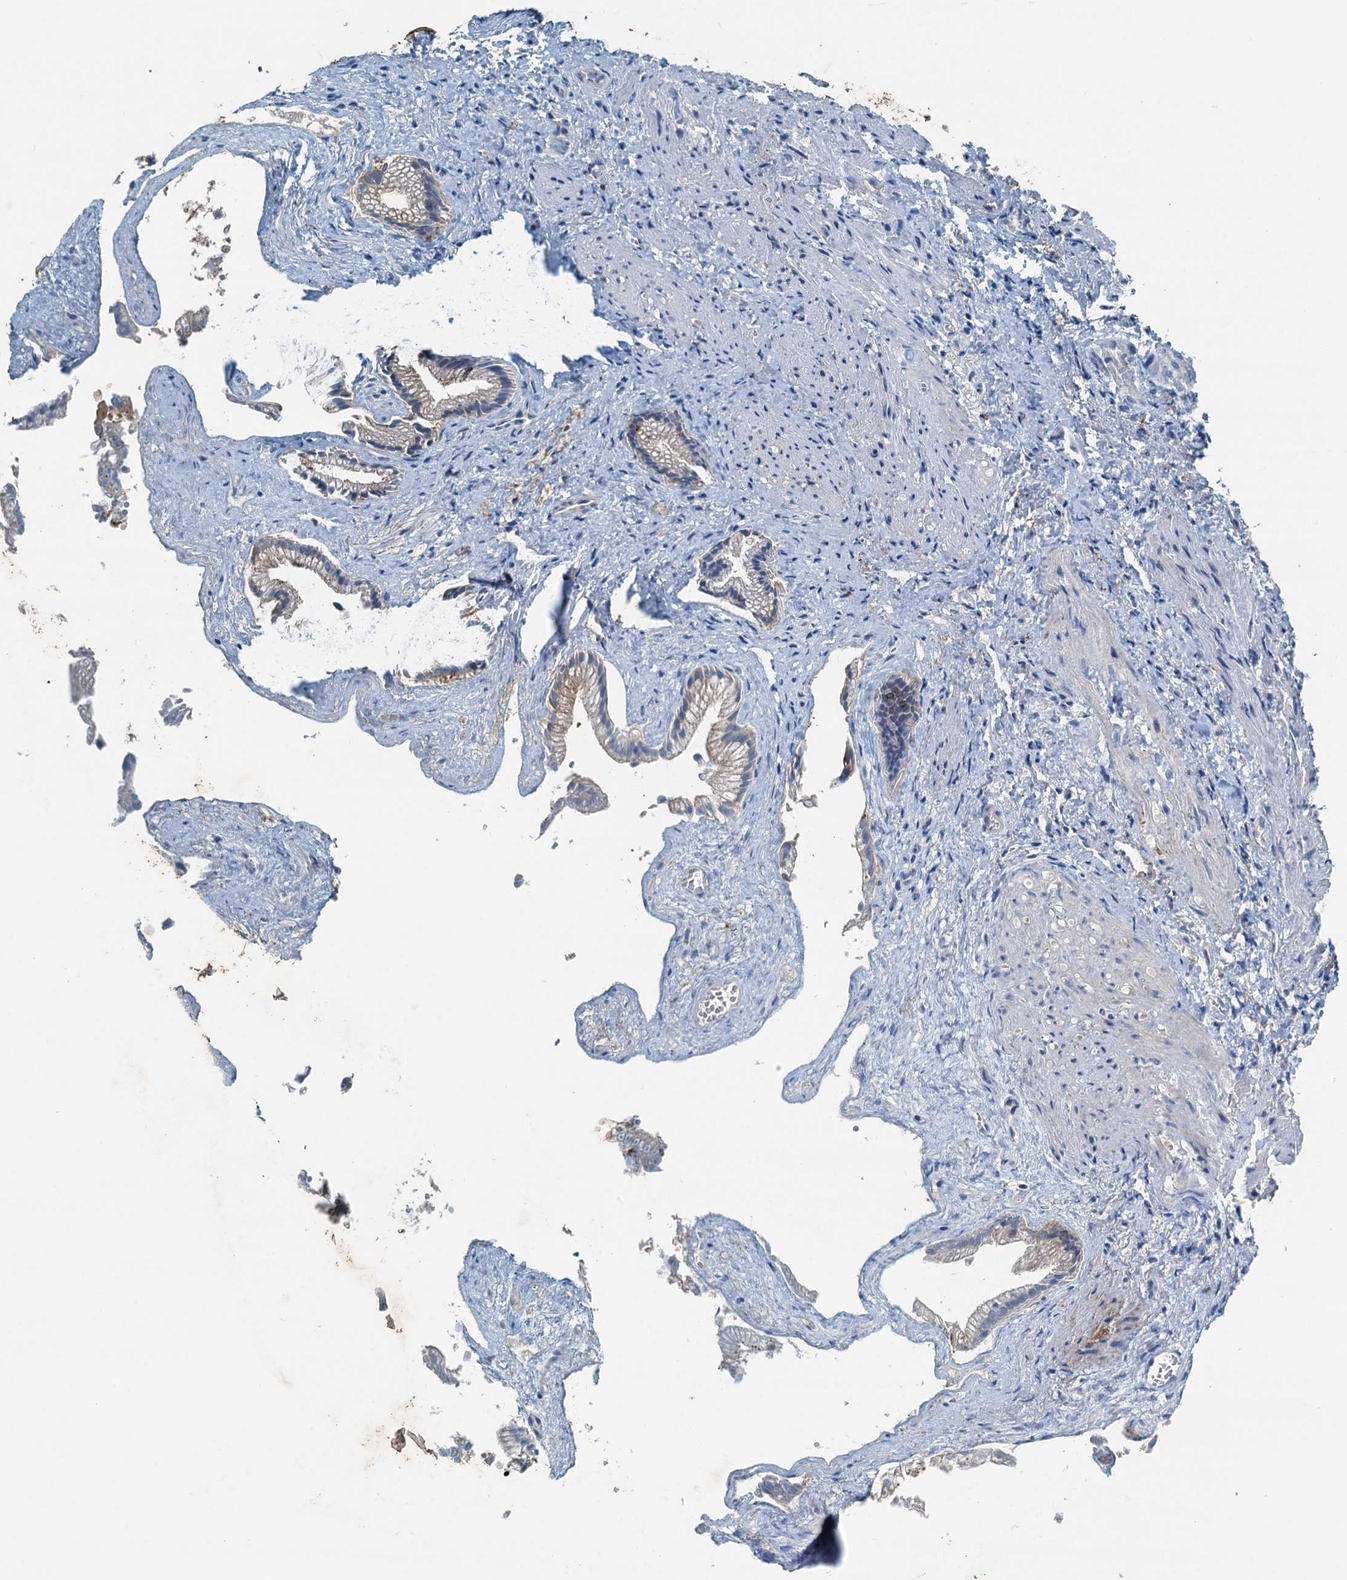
{"staining": {"intensity": "weak", "quantity": "25%-75%", "location": "cytoplasmic/membranous"}, "tissue": "gallbladder", "cell_type": "Glandular cells", "image_type": "normal", "snomed": [{"axis": "morphology", "description": "Normal tissue, NOS"}, {"axis": "morphology", "description": "Inflammation, NOS"}, {"axis": "topography", "description": "Gallbladder"}], "caption": "An IHC histopathology image of normal tissue is shown. Protein staining in brown labels weak cytoplasmic/membranous positivity in gallbladder within glandular cells.", "gene": "CBLIF", "patient": {"sex": "male", "age": 51}}